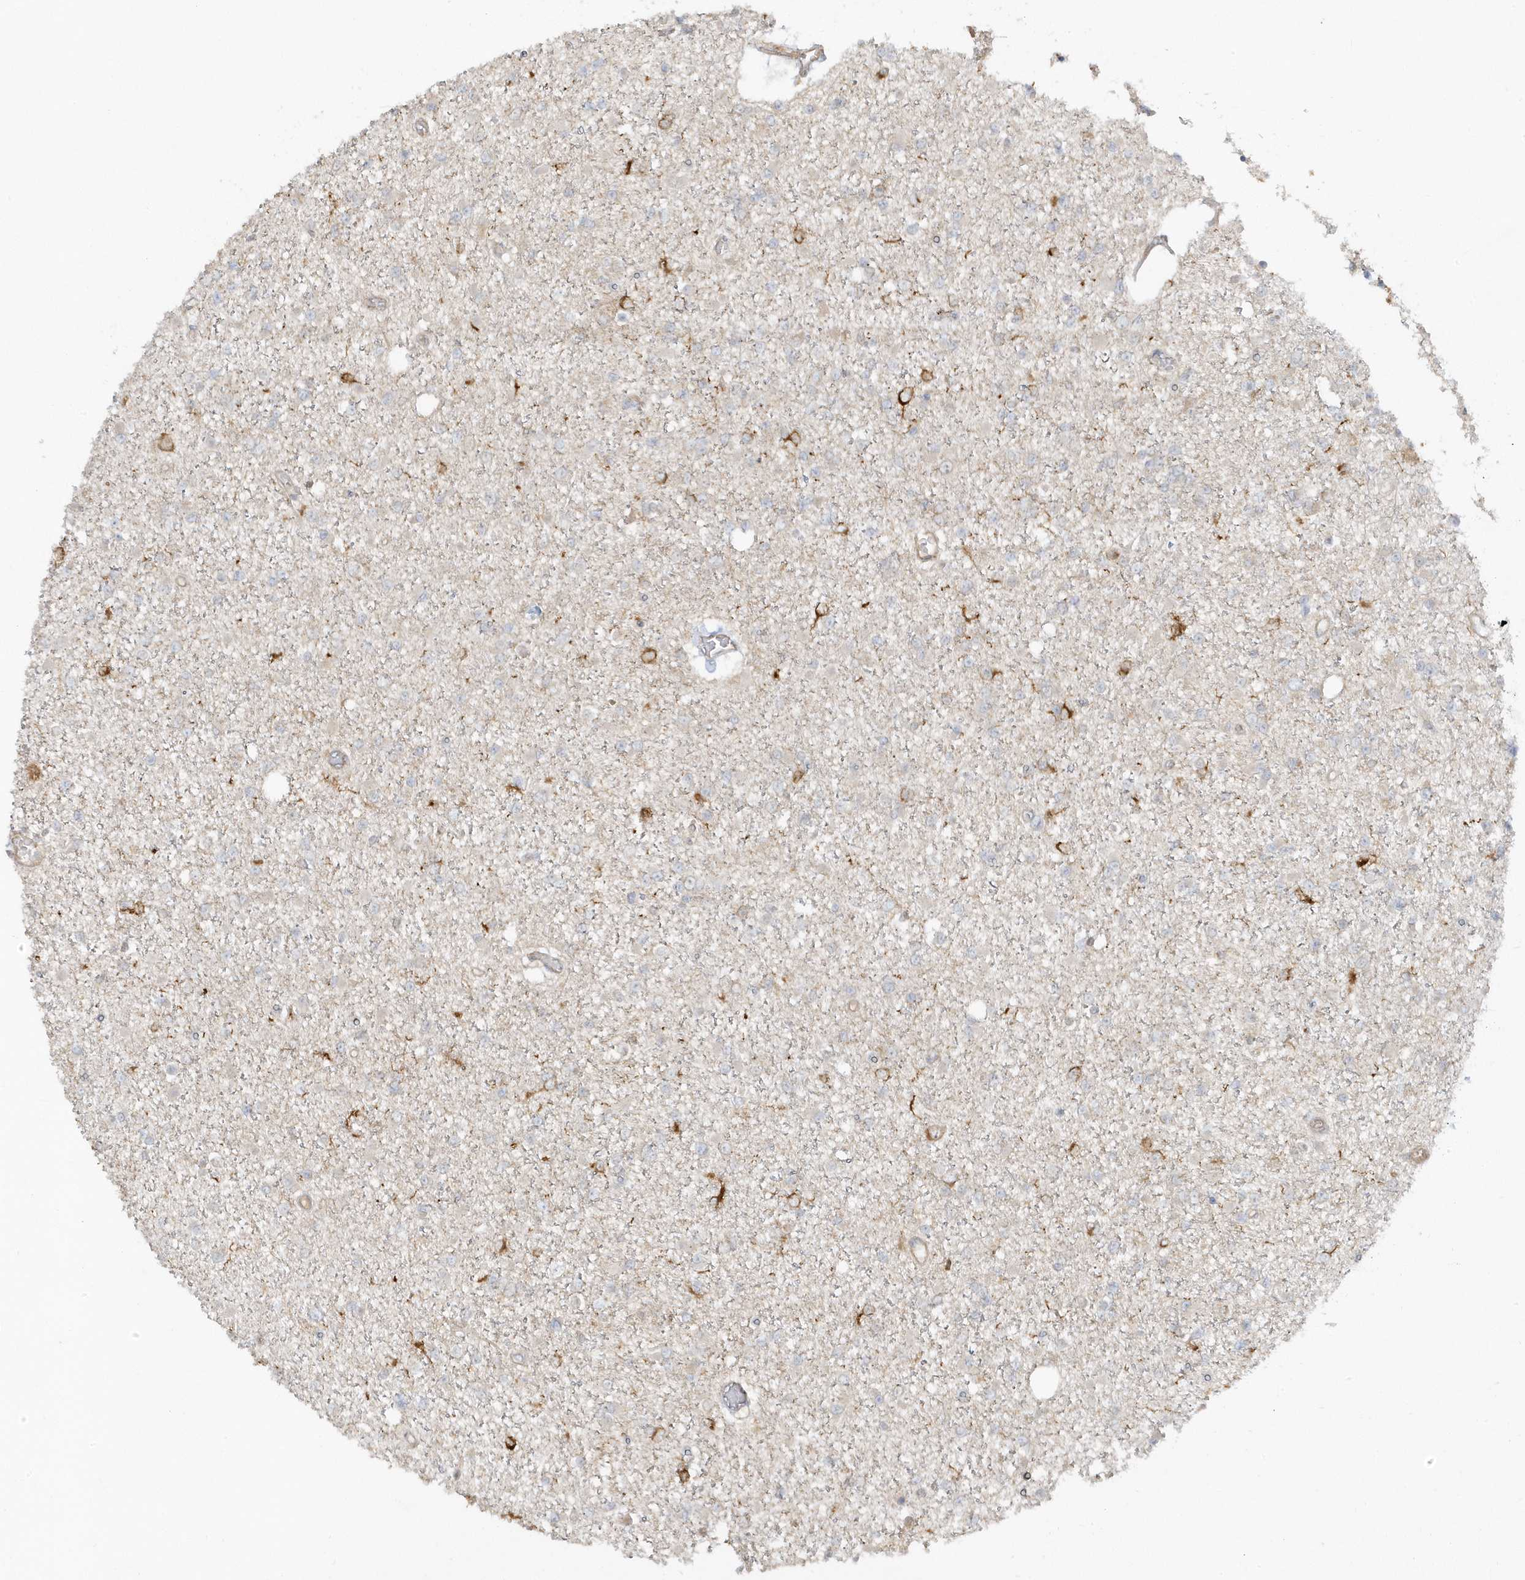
{"staining": {"intensity": "negative", "quantity": "none", "location": "none"}, "tissue": "glioma", "cell_type": "Tumor cells", "image_type": "cancer", "snomed": [{"axis": "morphology", "description": "Glioma, malignant, Low grade"}, {"axis": "topography", "description": "Brain"}], "caption": "Immunohistochemistry photomicrograph of neoplastic tissue: human glioma stained with DAB (3,3'-diaminobenzidine) displays no significant protein positivity in tumor cells.", "gene": "ZBTB8A", "patient": {"sex": "female", "age": 22}}